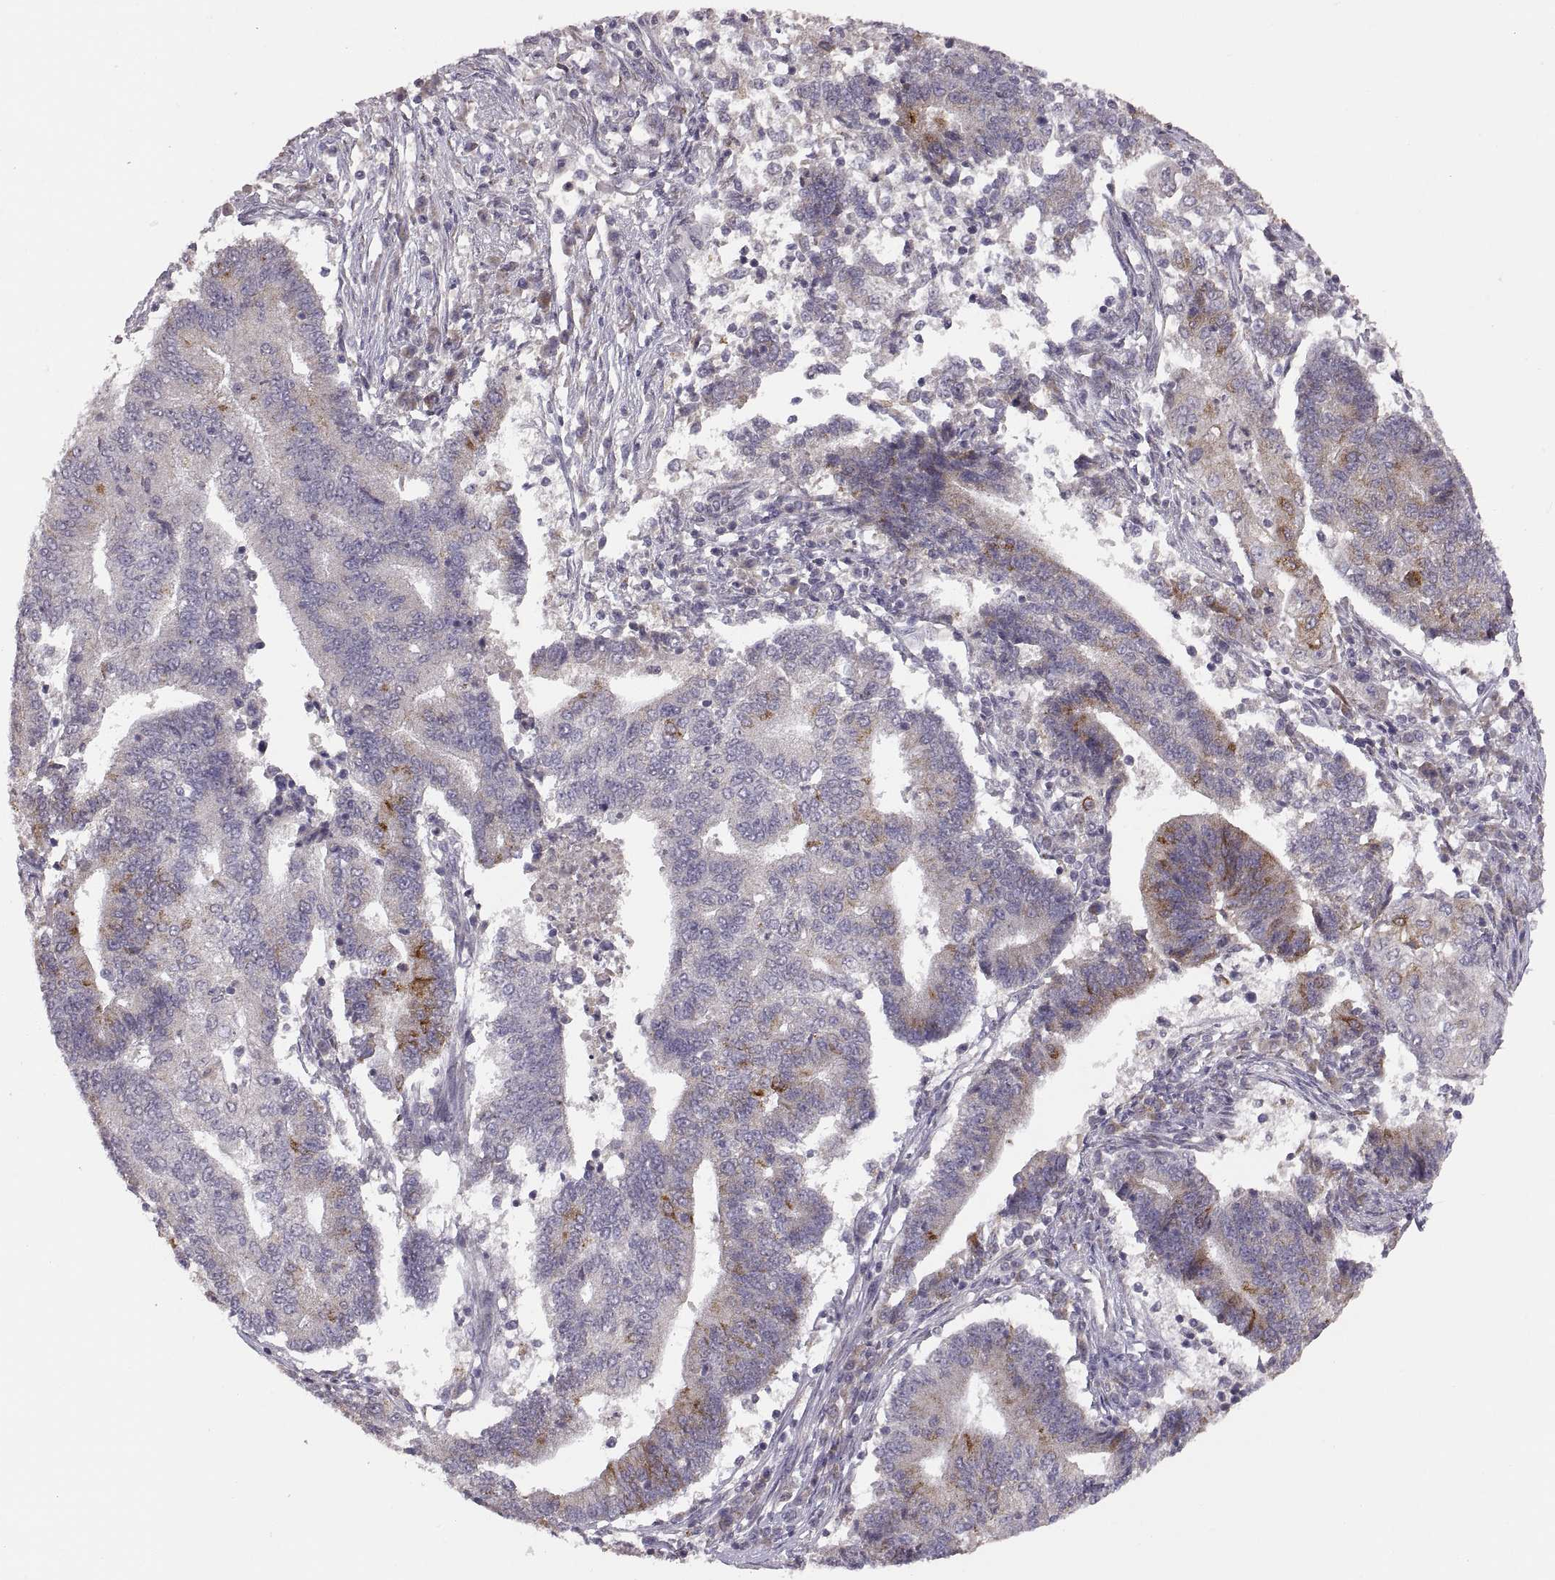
{"staining": {"intensity": "strong", "quantity": "<25%", "location": "cytoplasmic/membranous"}, "tissue": "endometrial cancer", "cell_type": "Tumor cells", "image_type": "cancer", "snomed": [{"axis": "morphology", "description": "Adenocarcinoma, NOS"}, {"axis": "topography", "description": "Uterus"}, {"axis": "topography", "description": "Endometrium"}], "caption": "There is medium levels of strong cytoplasmic/membranous expression in tumor cells of endometrial cancer, as demonstrated by immunohistochemical staining (brown color).", "gene": "HMGCR", "patient": {"sex": "female", "age": 54}}